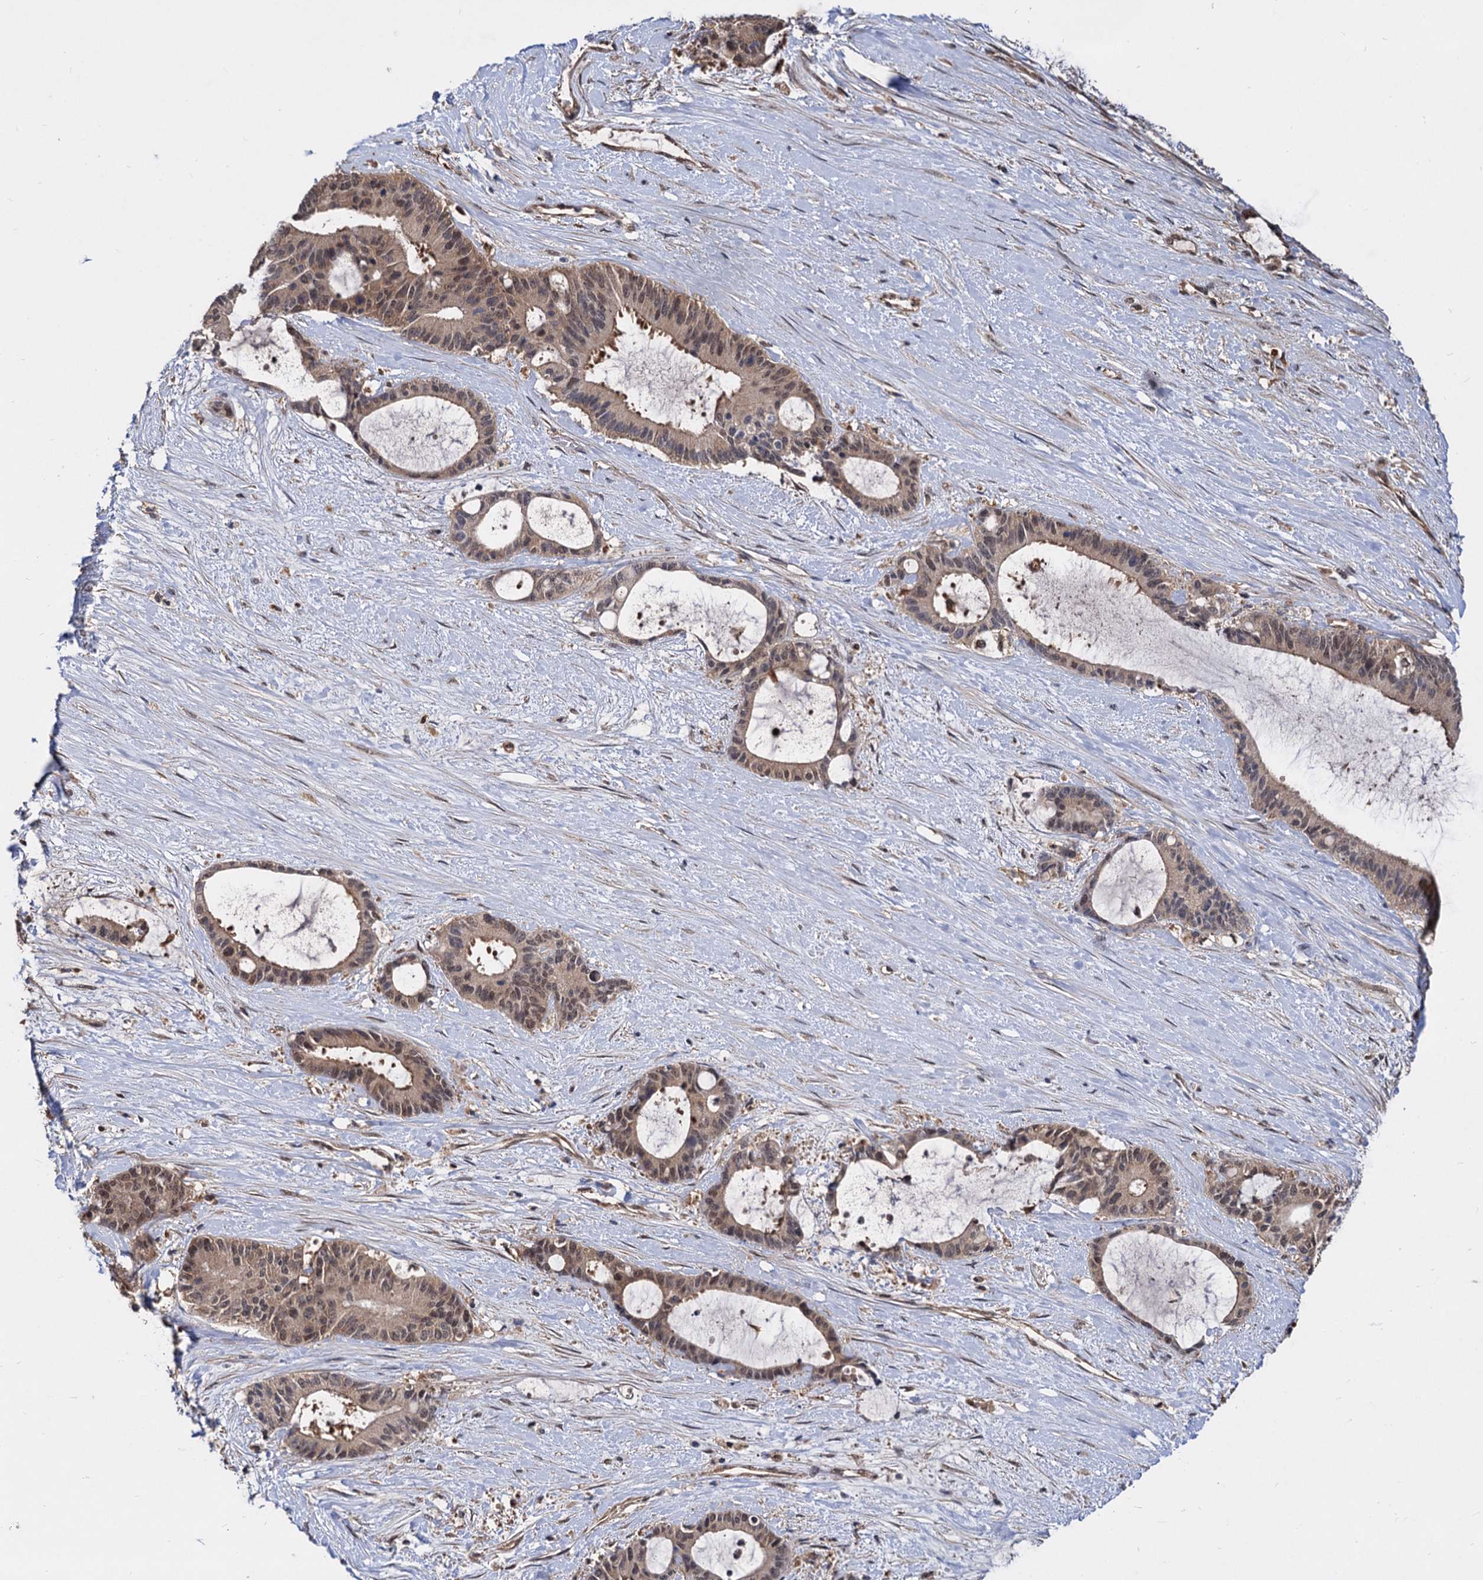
{"staining": {"intensity": "weak", "quantity": "25%-75%", "location": "cytoplasmic/membranous"}, "tissue": "liver cancer", "cell_type": "Tumor cells", "image_type": "cancer", "snomed": [{"axis": "morphology", "description": "Normal tissue, NOS"}, {"axis": "morphology", "description": "Cholangiocarcinoma"}, {"axis": "topography", "description": "Liver"}, {"axis": "topography", "description": "Peripheral nerve tissue"}], "caption": "Immunohistochemical staining of liver cholangiocarcinoma demonstrates low levels of weak cytoplasmic/membranous protein staining in approximately 25%-75% of tumor cells.", "gene": "PSMD4", "patient": {"sex": "female", "age": 73}}